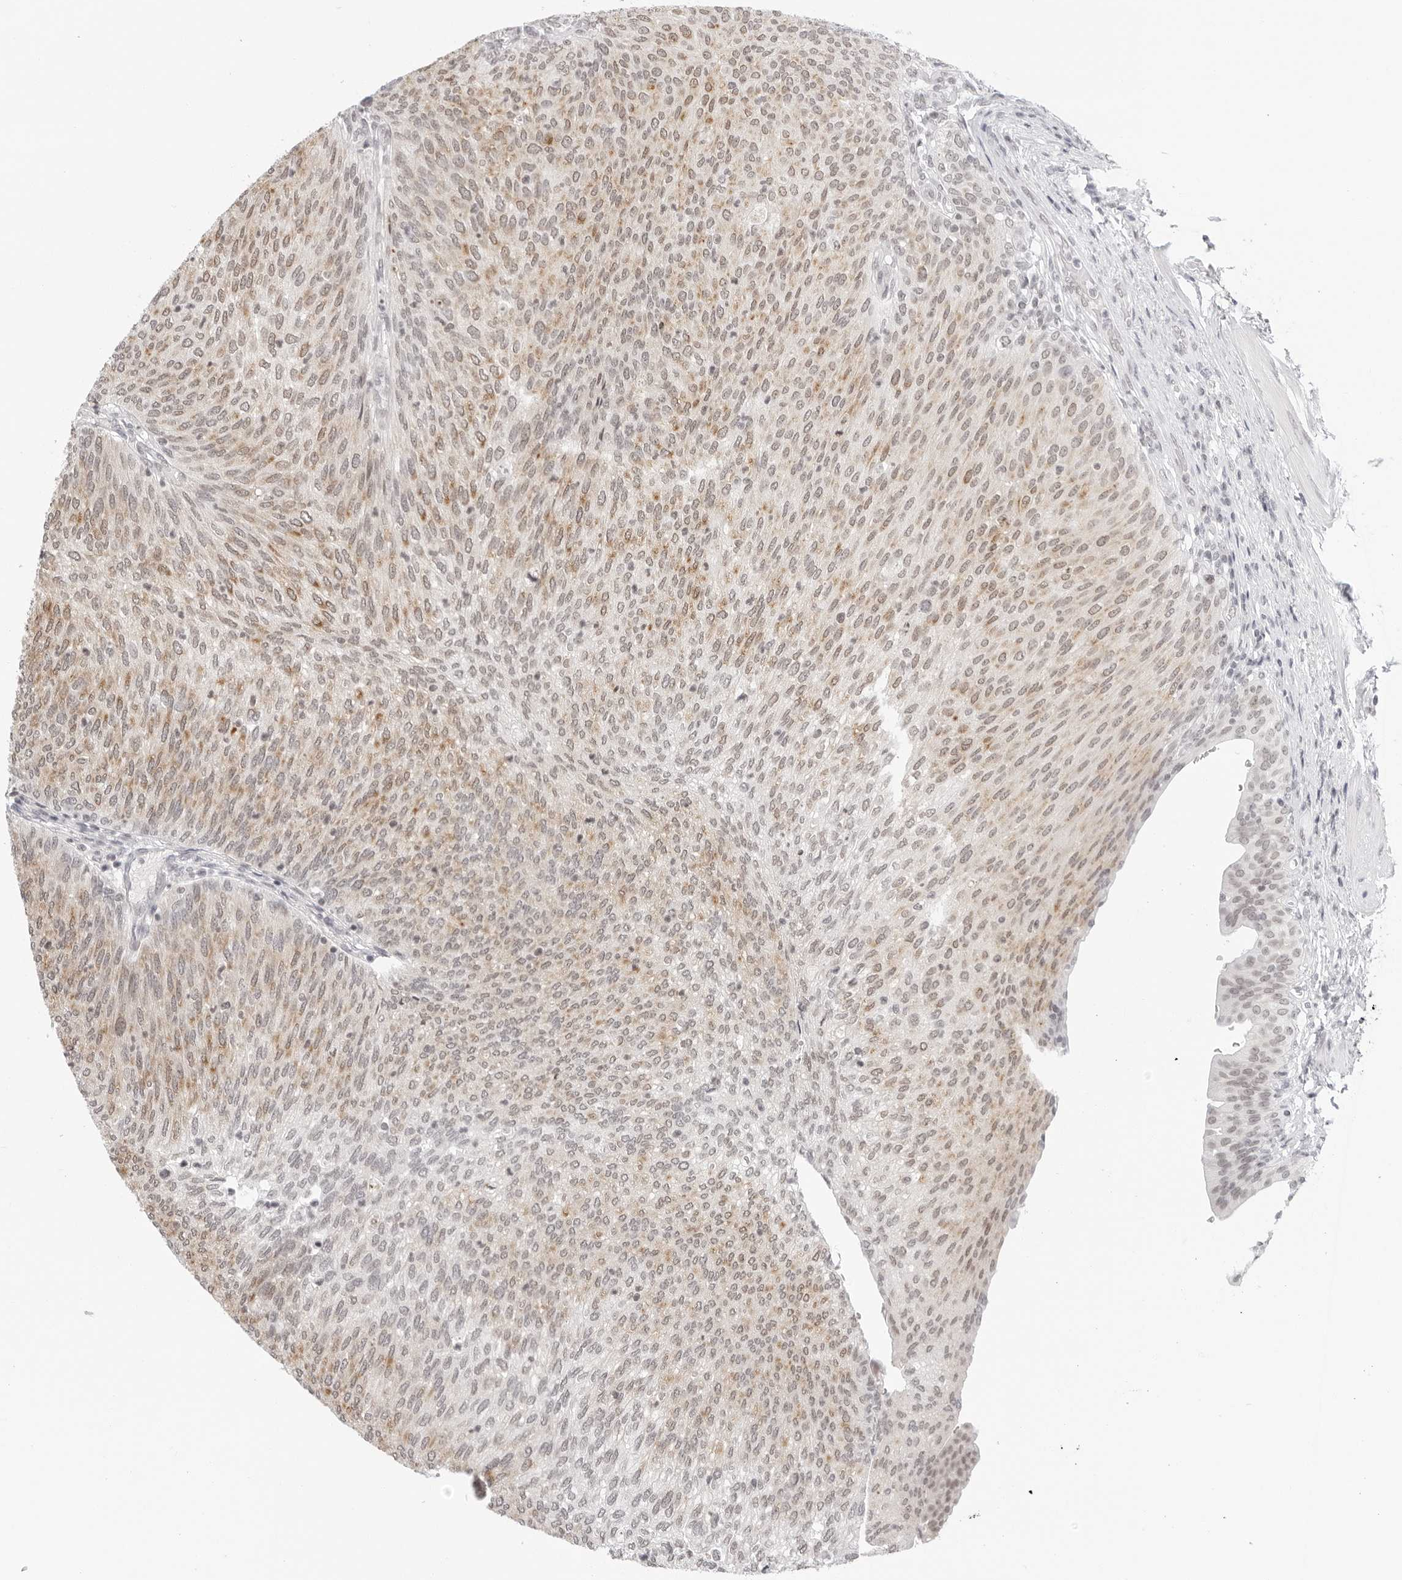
{"staining": {"intensity": "moderate", "quantity": ">75%", "location": "cytoplasmic/membranous"}, "tissue": "urothelial cancer", "cell_type": "Tumor cells", "image_type": "cancer", "snomed": [{"axis": "morphology", "description": "Urothelial carcinoma, Low grade"}, {"axis": "topography", "description": "Urinary bladder"}], "caption": "This micrograph displays urothelial cancer stained with IHC to label a protein in brown. The cytoplasmic/membranous of tumor cells show moderate positivity for the protein. Nuclei are counter-stained blue.", "gene": "MSH6", "patient": {"sex": "female", "age": 79}}